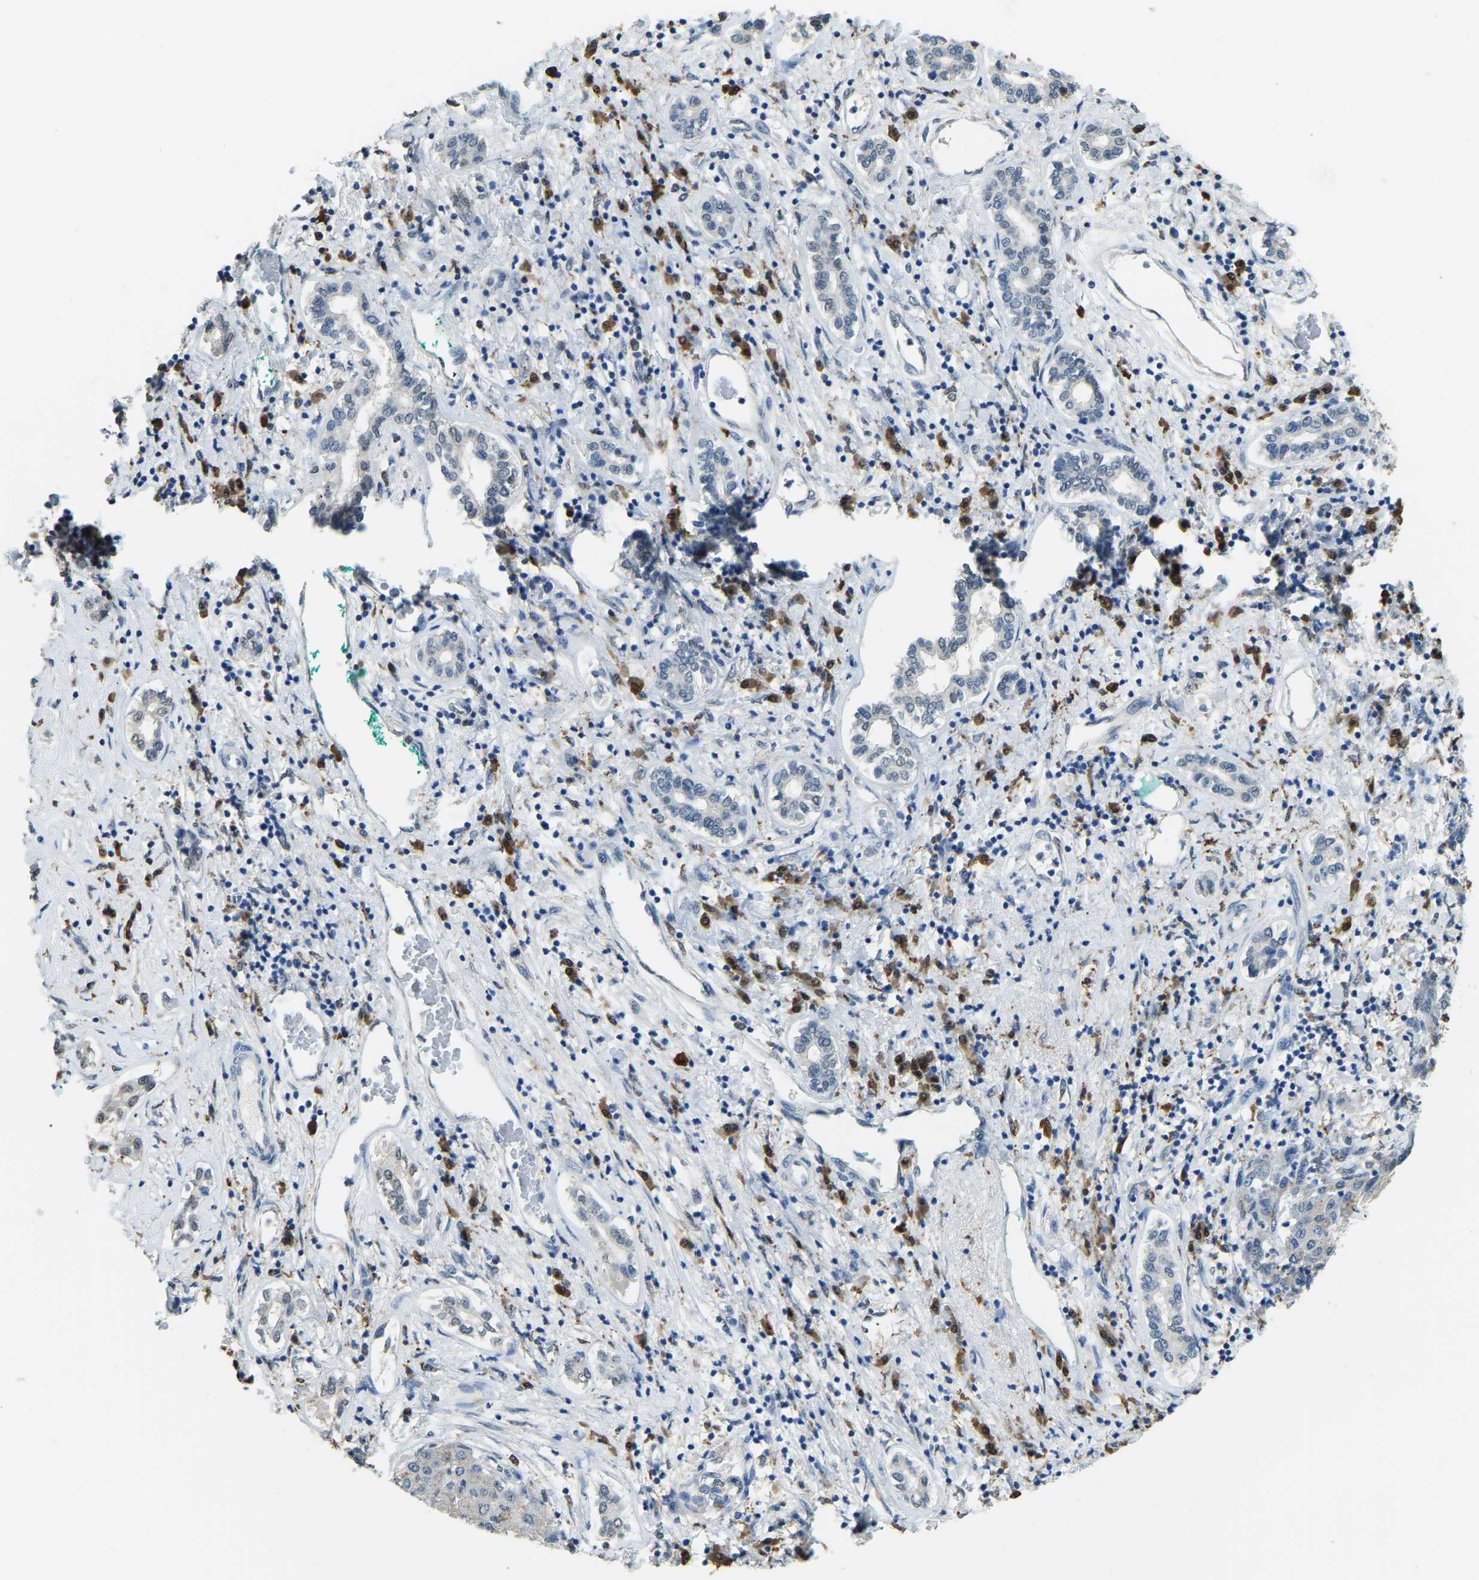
{"staining": {"intensity": "negative", "quantity": "none", "location": "none"}, "tissue": "liver cancer", "cell_type": "Tumor cells", "image_type": "cancer", "snomed": [{"axis": "morphology", "description": "Carcinoma, Hepatocellular, NOS"}, {"axis": "topography", "description": "Liver"}], "caption": "Immunohistochemical staining of human liver cancer displays no significant positivity in tumor cells. Nuclei are stained in blue.", "gene": "NANS", "patient": {"sex": "male", "age": 65}}